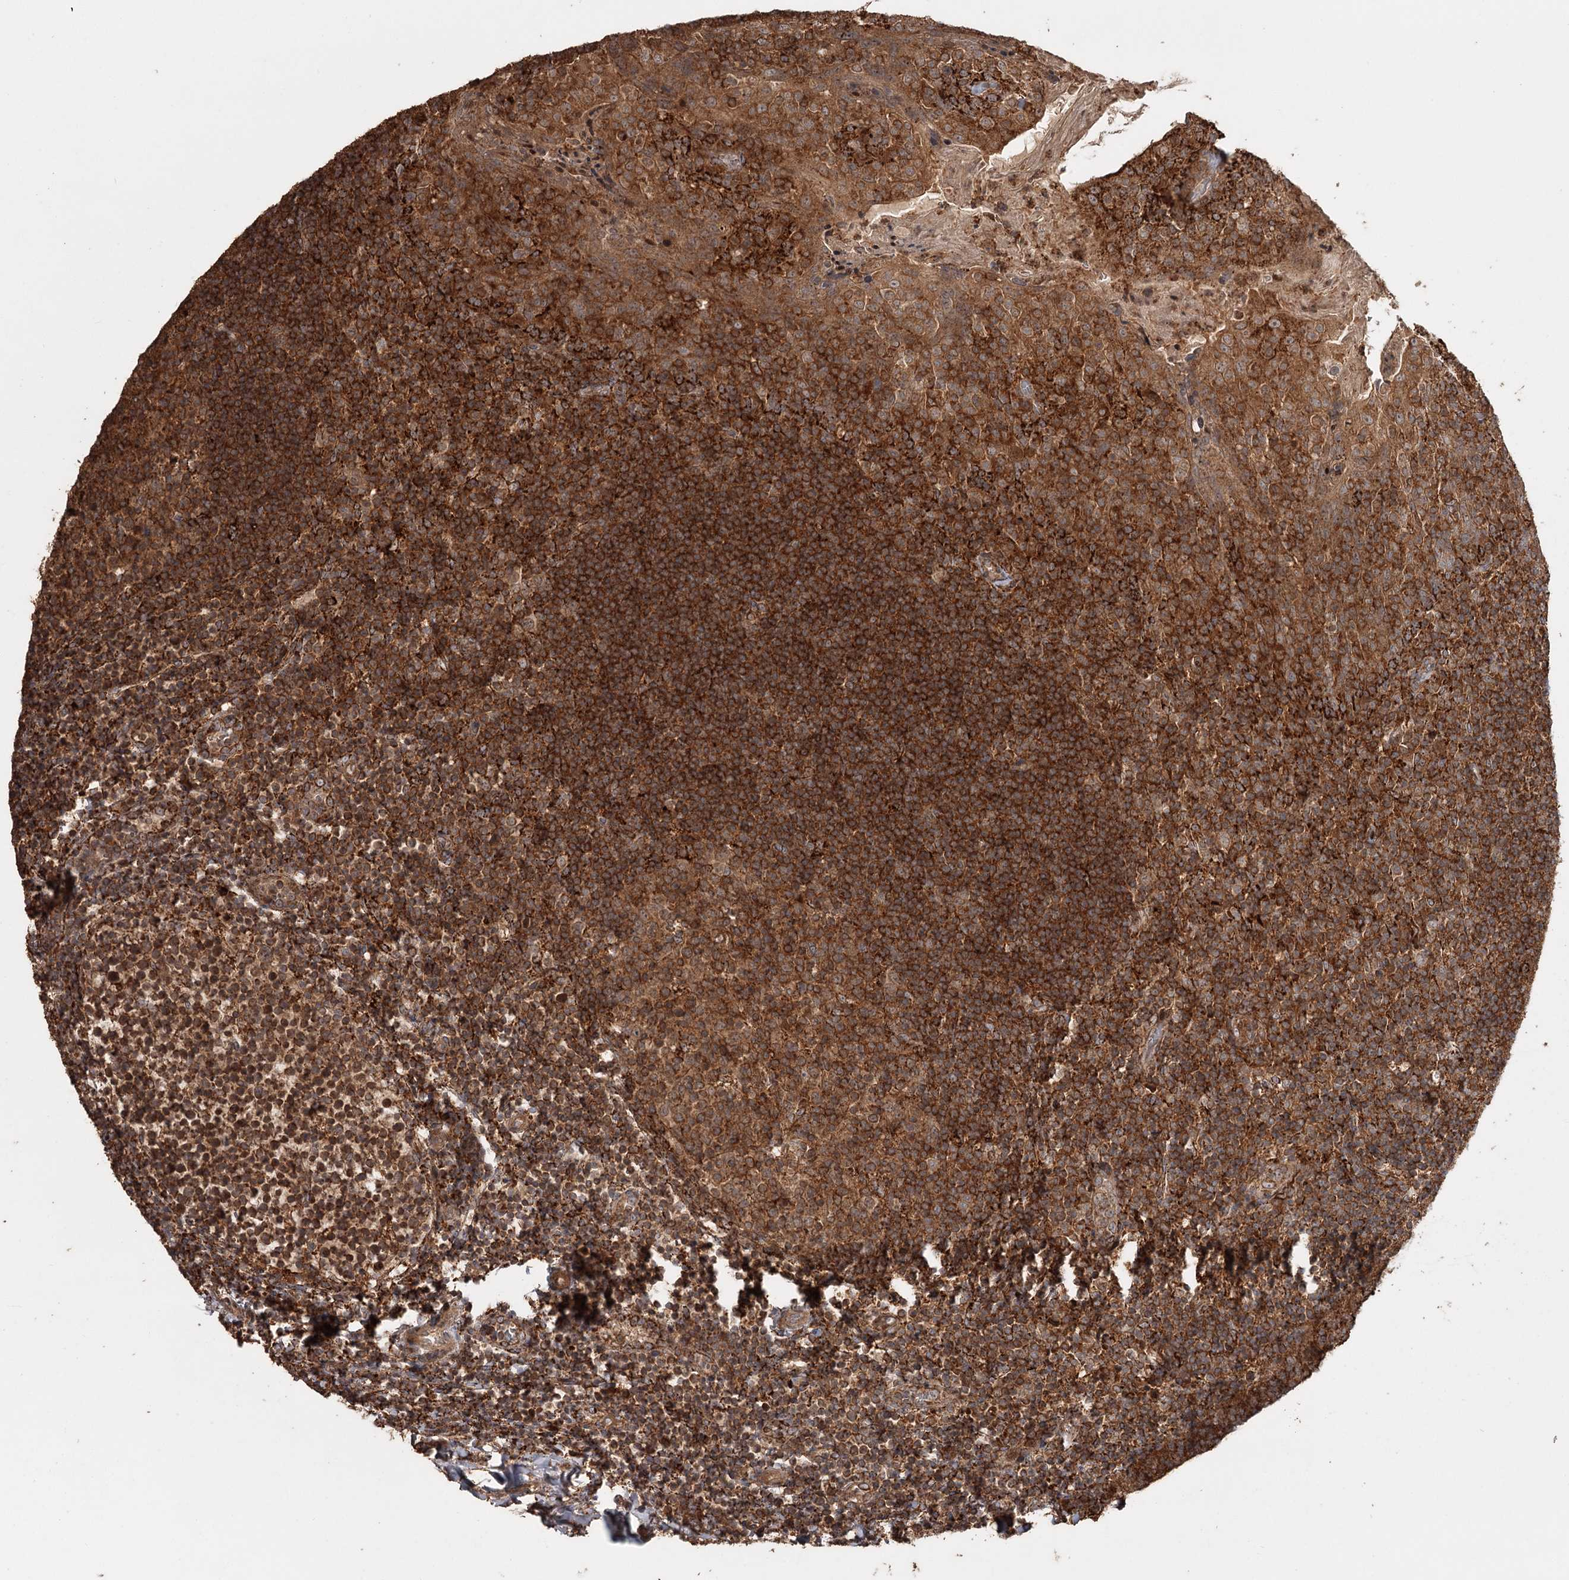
{"staining": {"intensity": "strong", "quantity": ">75%", "location": "cytoplasmic/membranous"}, "tissue": "tonsil", "cell_type": "Germinal center cells", "image_type": "normal", "snomed": [{"axis": "morphology", "description": "Normal tissue, NOS"}, {"axis": "topography", "description": "Tonsil"}], "caption": "Immunohistochemistry (IHC) of unremarkable tonsil reveals high levels of strong cytoplasmic/membranous positivity in about >75% of germinal center cells.", "gene": "FAXC", "patient": {"sex": "female", "age": 10}}